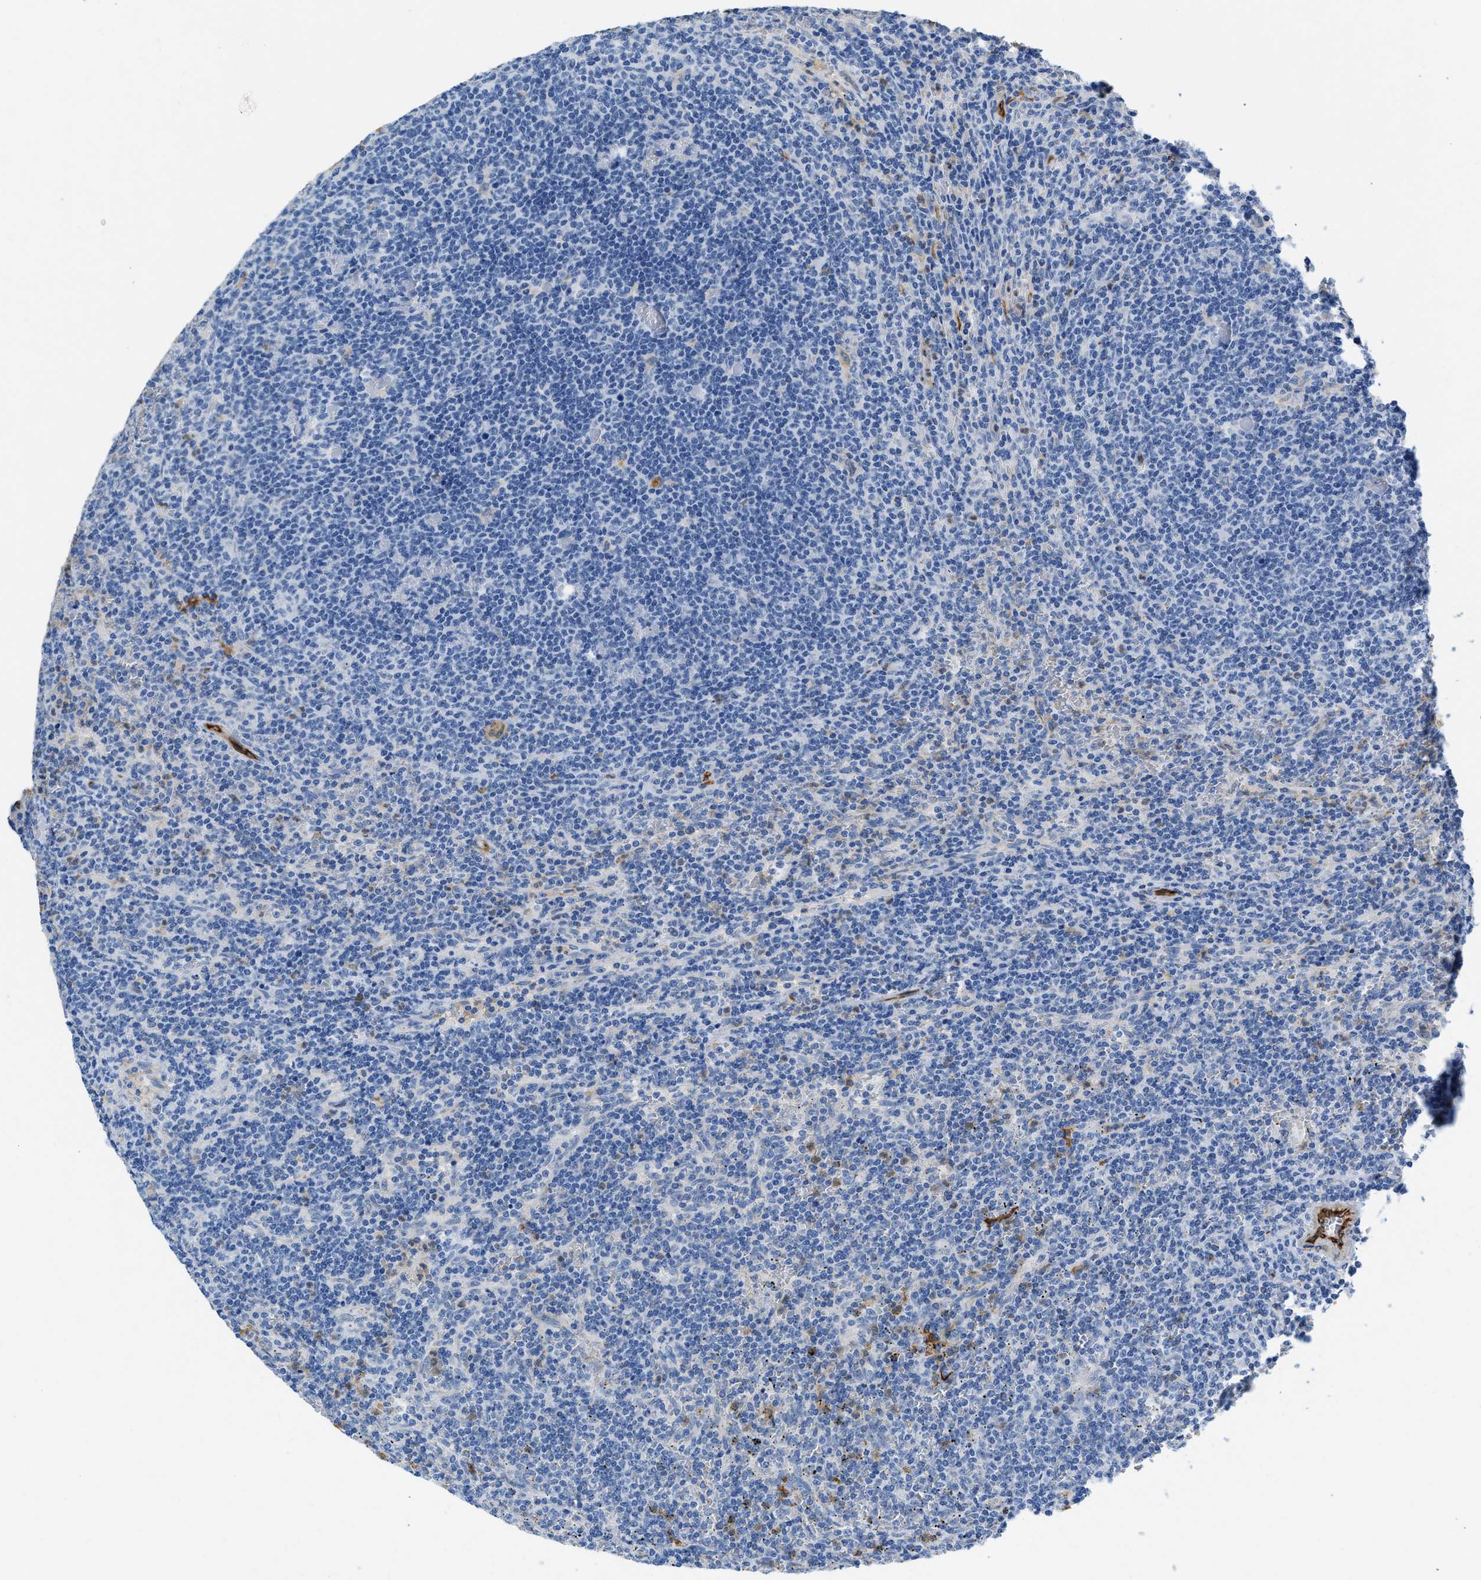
{"staining": {"intensity": "negative", "quantity": "none", "location": "none"}, "tissue": "lymphoma", "cell_type": "Tumor cells", "image_type": "cancer", "snomed": [{"axis": "morphology", "description": "Malignant lymphoma, non-Hodgkin's type, Low grade"}, {"axis": "topography", "description": "Spleen"}], "caption": "This is a image of immunohistochemistry (IHC) staining of lymphoma, which shows no staining in tumor cells.", "gene": "SPEG", "patient": {"sex": "female", "age": 50}}